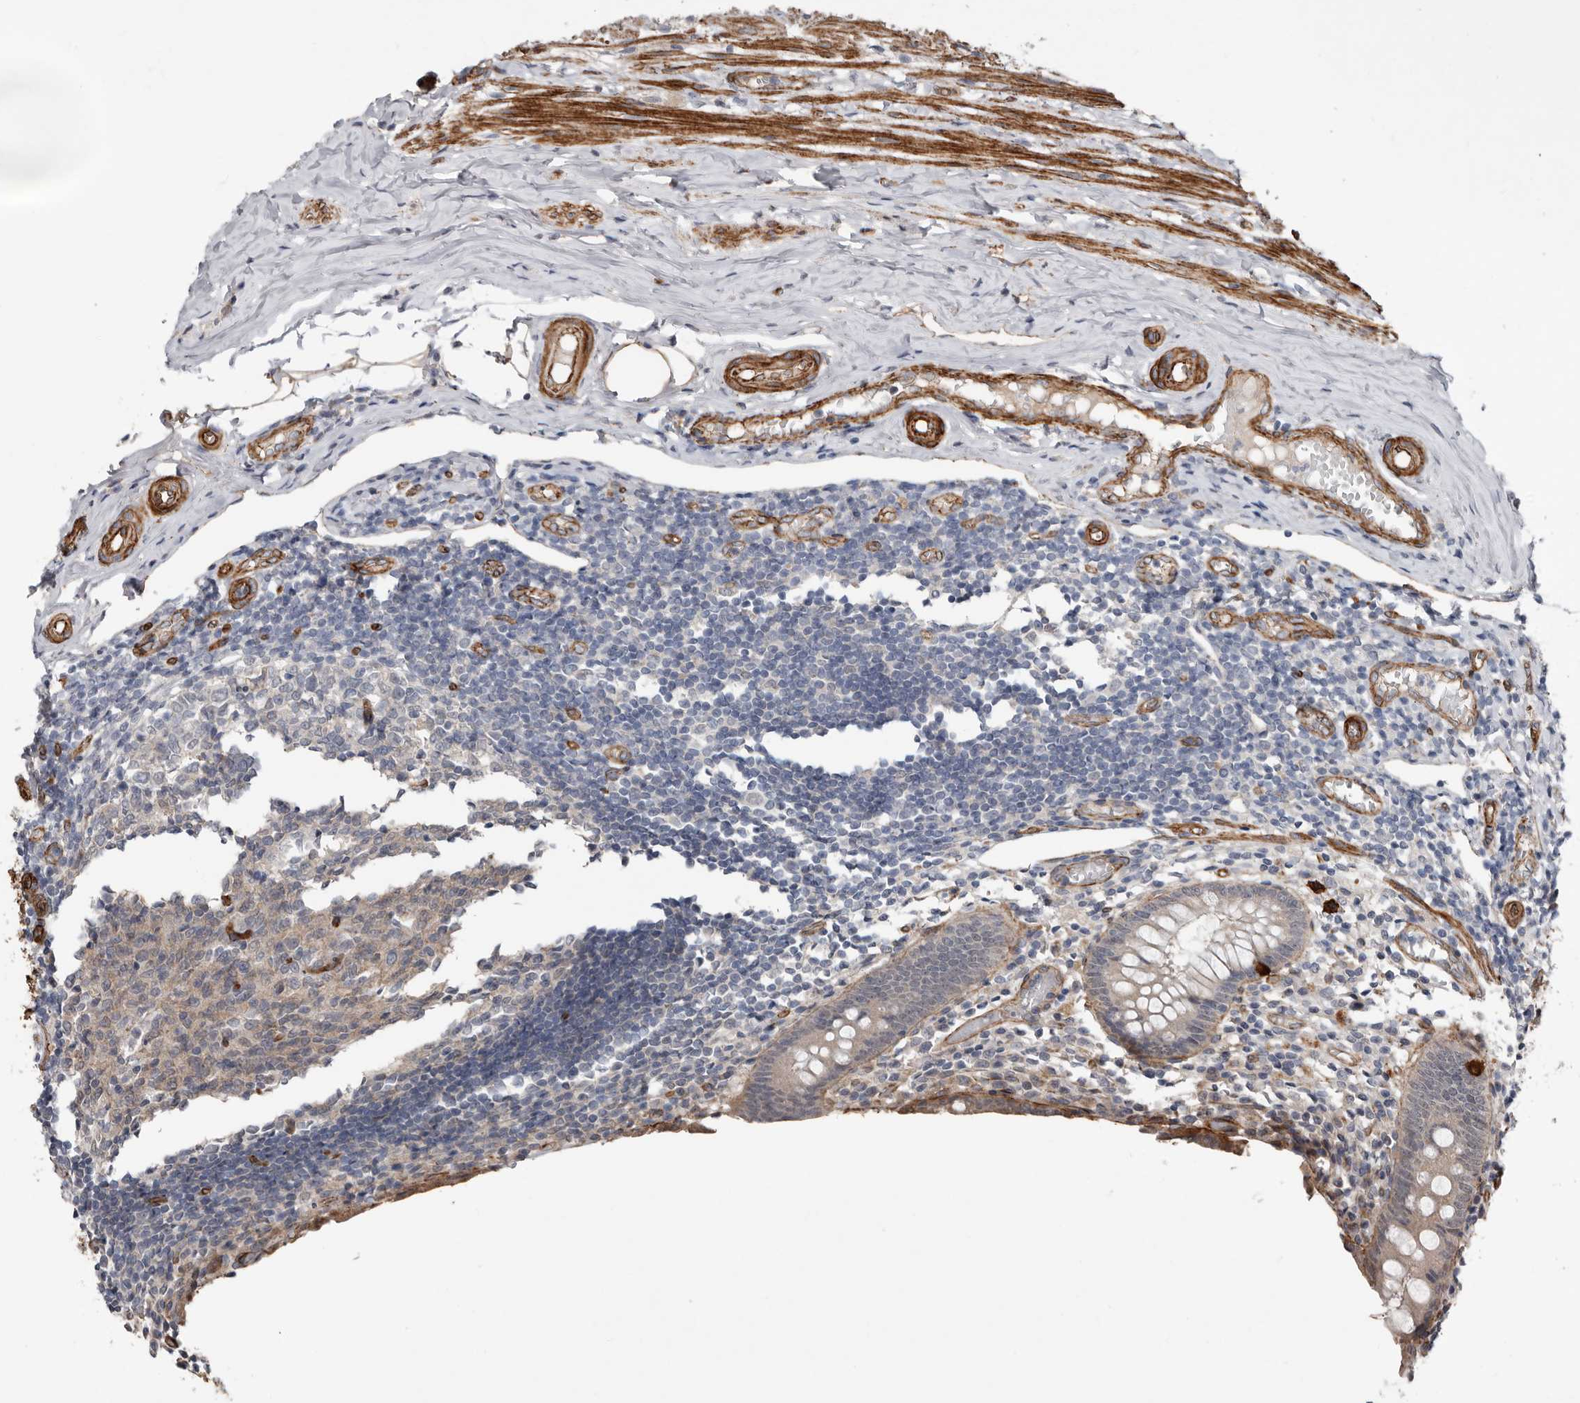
{"staining": {"intensity": "weak", "quantity": ">75%", "location": "cytoplasmic/membranous"}, "tissue": "appendix", "cell_type": "Glandular cells", "image_type": "normal", "snomed": [{"axis": "morphology", "description": "Normal tissue, NOS"}, {"axis": "topography", "description": "Appendix"}], "caption": "Weak cytoplasmic/membranous positivity for a protein is seen in approximately >75% of glandular cells of unremarkable appendix using immunohistochemistry (IHC).", "gene": "RANBP17", "patient": {"sex": "female", "age": 17}}